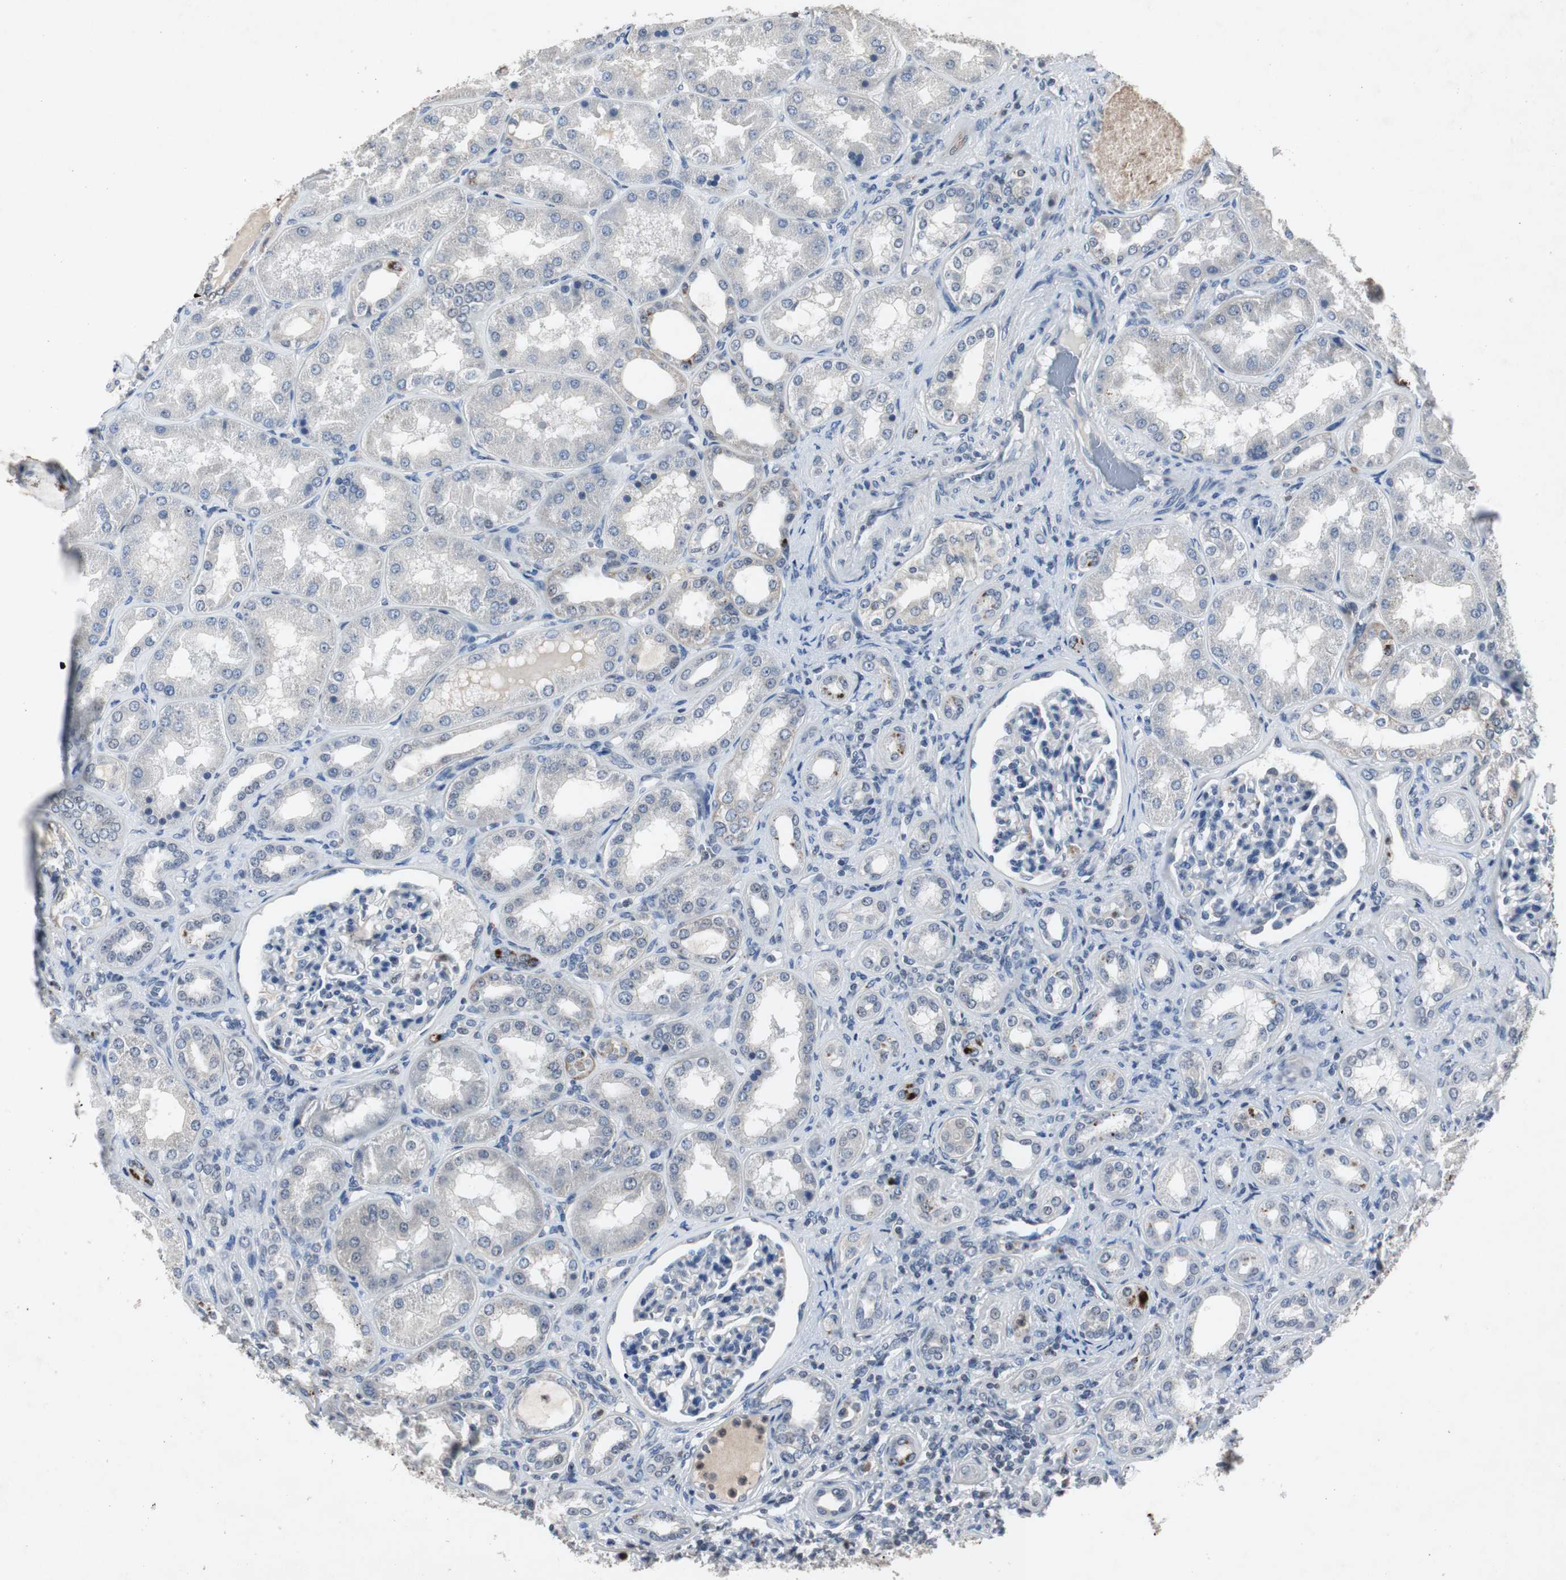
{"staining": {"intensity": "negative", "quantity": "none", "location": "none"}, "tissue": "kidney", "cell_type": "Cells in glomeruli", "image_type": "normal", "snomed": [{"axis": "morphology", "description": "Normal tissue, NOS"}, {"axis": "topography", "description": "Kidney"}], "caption": "Immunohistochemical staining of normal kidney demonstrates no significant staining in cells in glomeruli.", "gene": "ADNP2", "patient": {"sex": "female", "age": 56}}